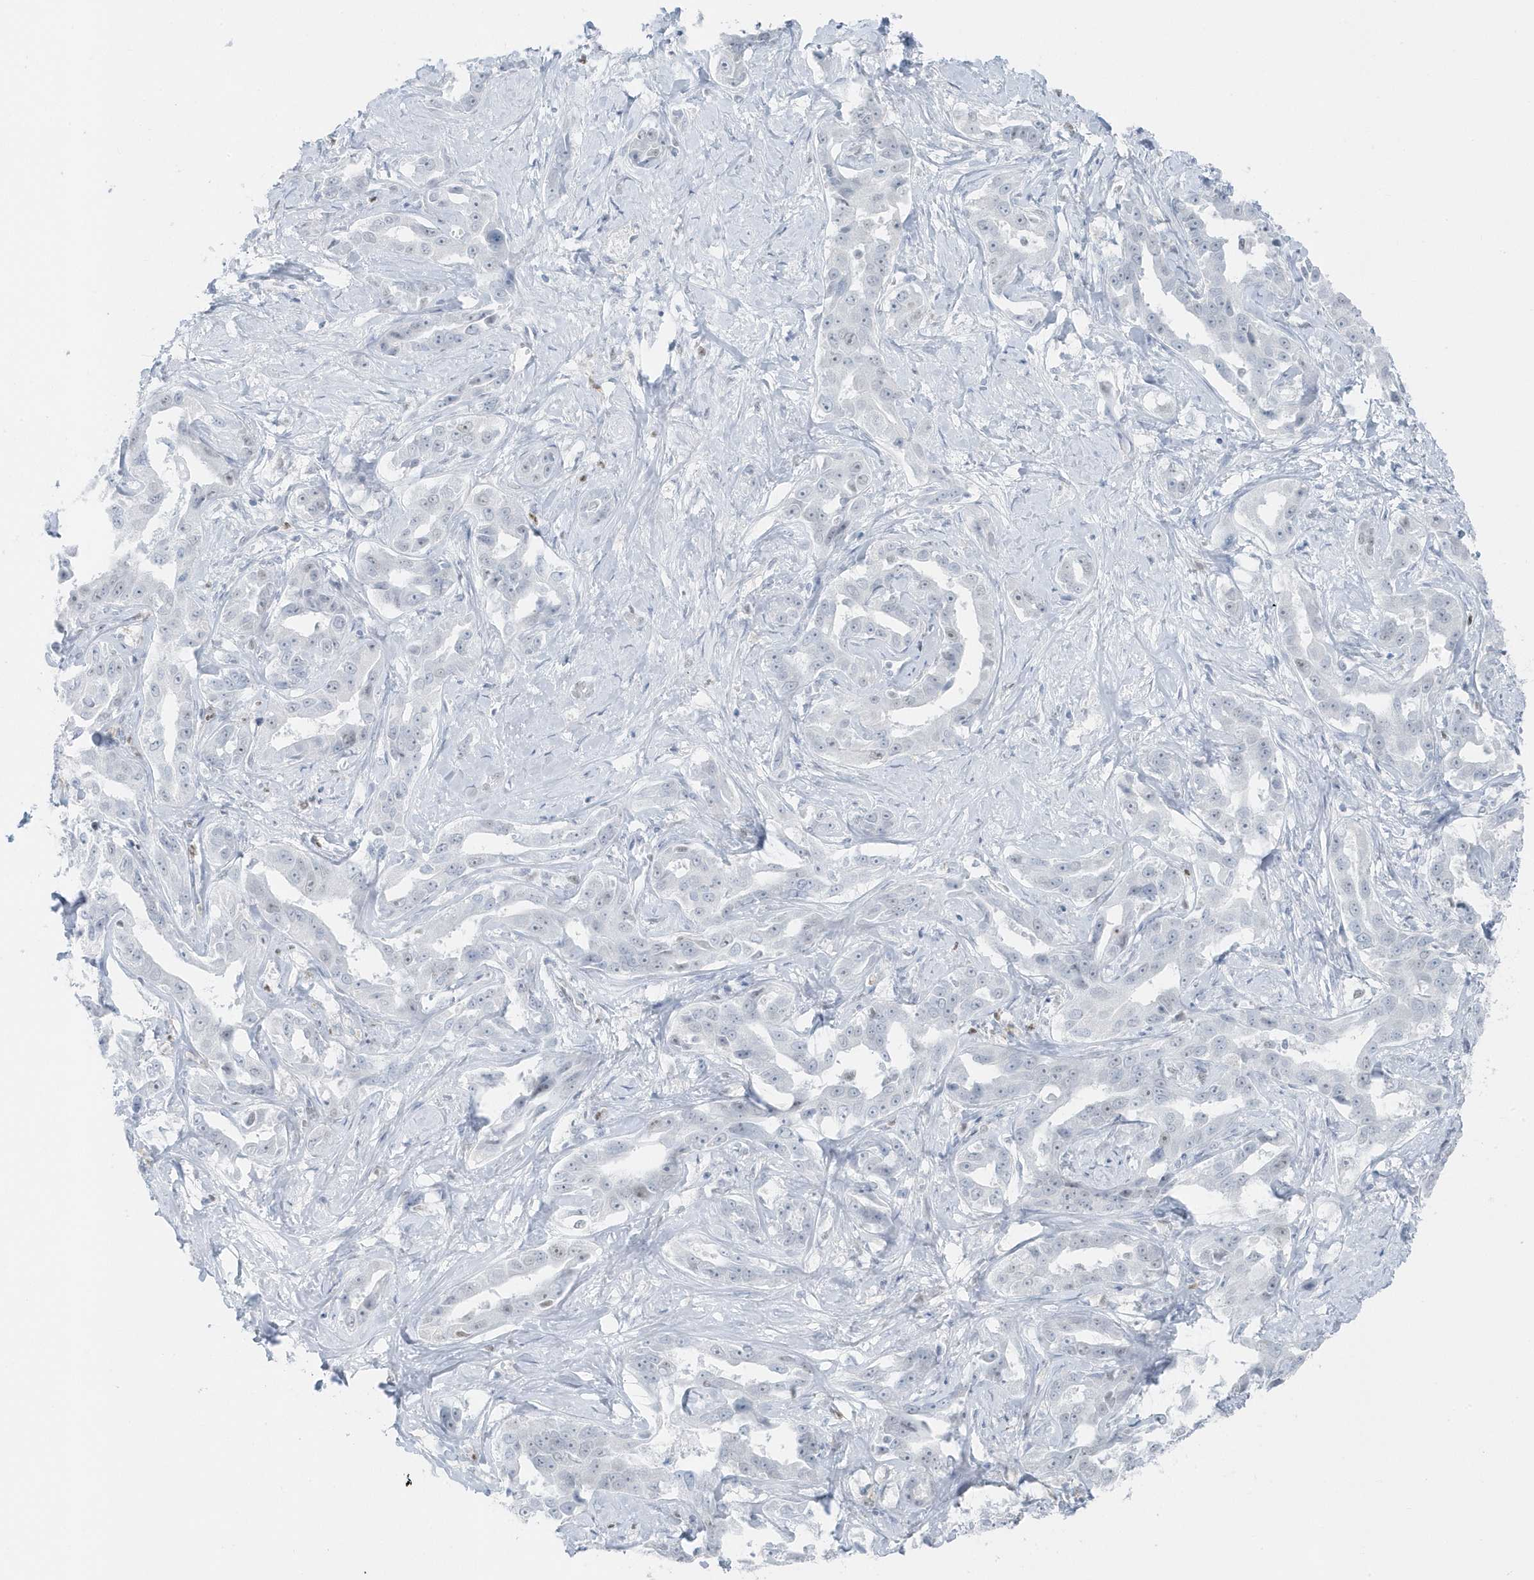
{"staining": {"intensity": "negative", "quantity": "none", "location": "none"}, "tissue": "liver cancer", "cell_type": "Tumor cells", "image_type": "cancer", "snomed": [{"axis": "morphology", "description": "Cholangiocarcinoma"}, {"axis": "topography", "description": "Liver"}], "caption": "High magnification brightfield microscopy of cholangiocarcinoma (liver) stained with DAB (brown) and counterstained with hematoxylin (blue): tumor cells show no significant staining.", "gene": "SMIM34", "patient": {"sex": "male", "age": 59}}